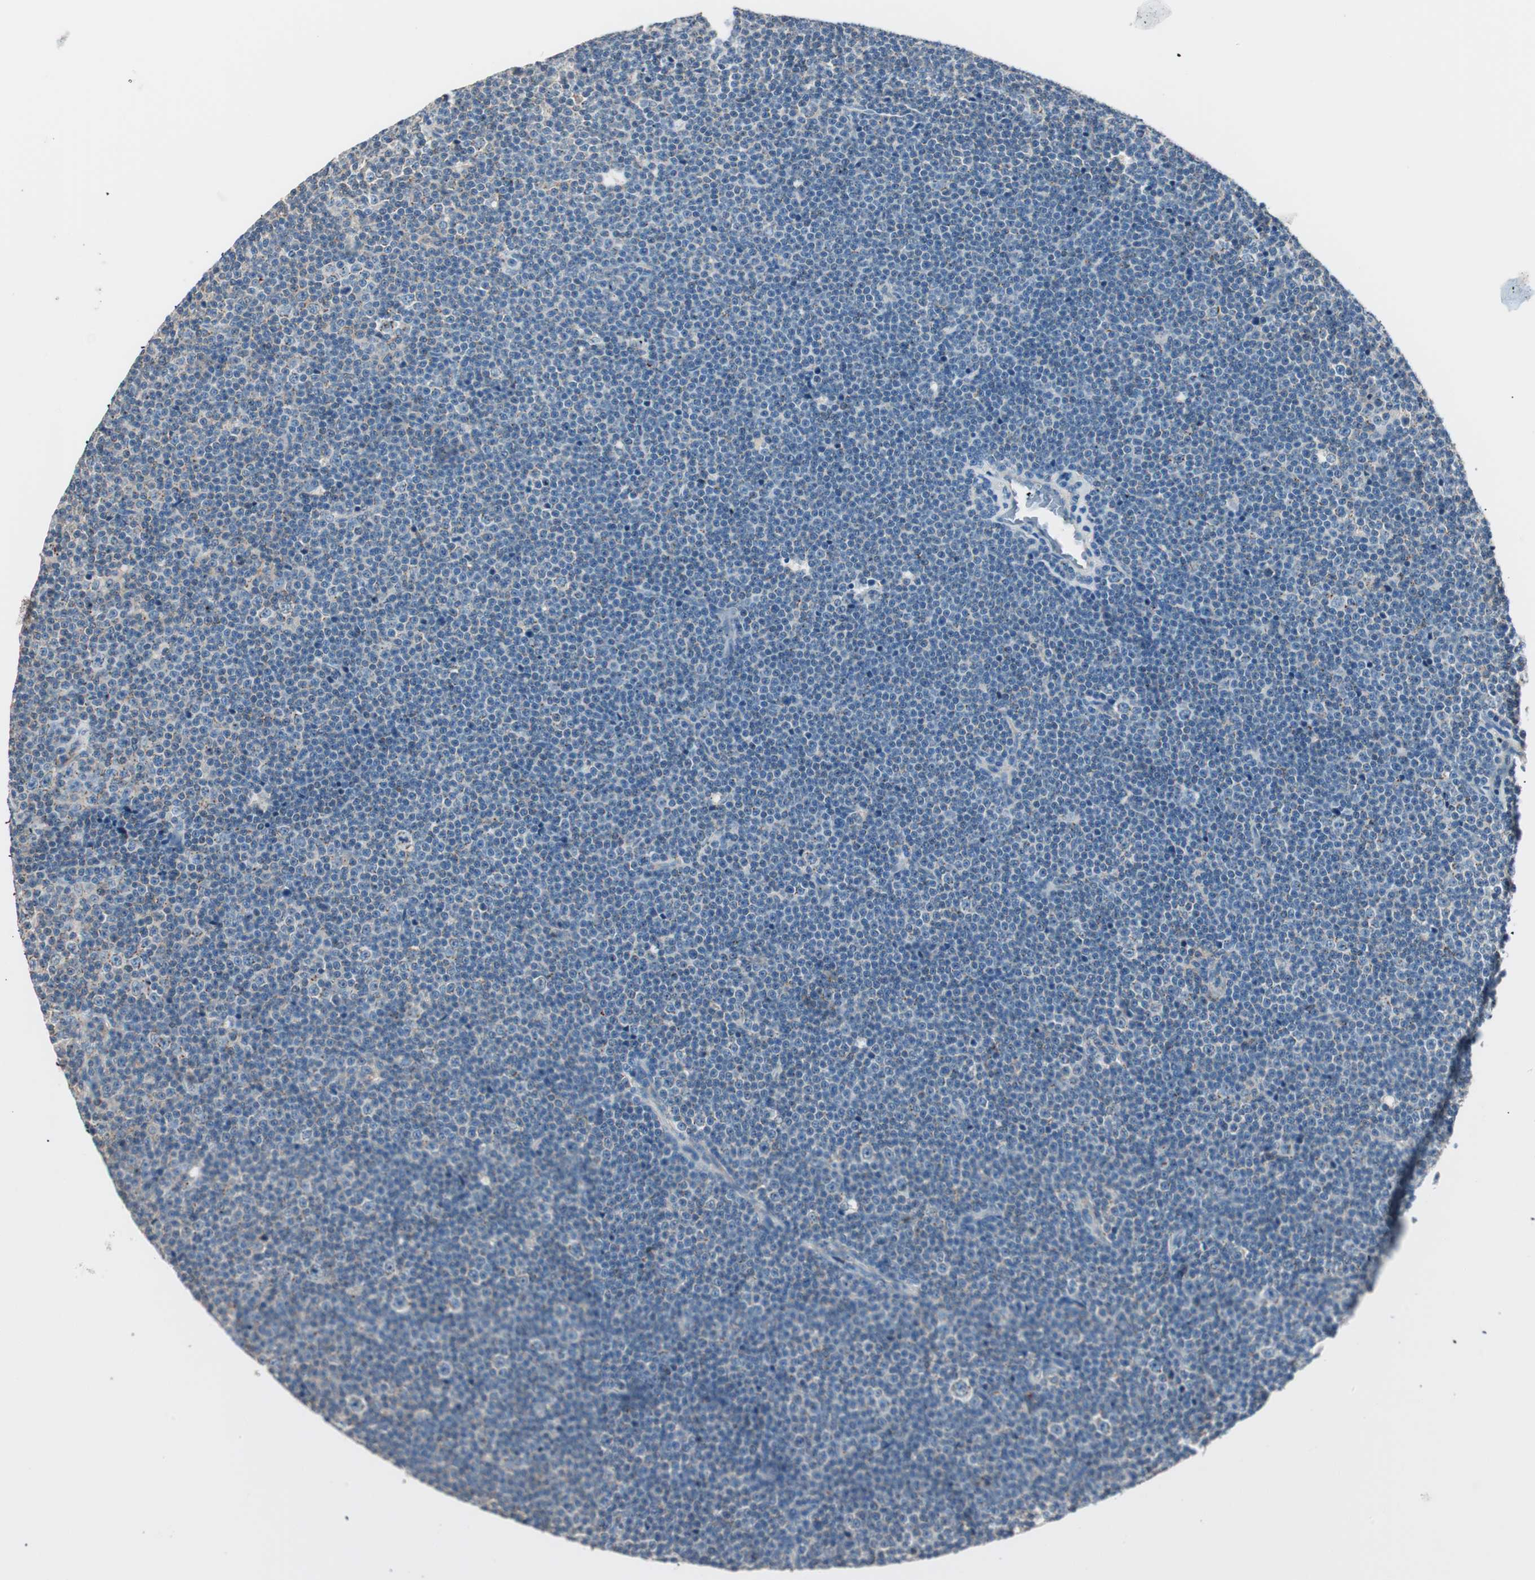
{"staining": {"intensity": "moderate", "quantity": "<25%", "location": "cytoplasmic/membranous"}, "tissue": "lymphoma", "cell_type": "Tumor cells", "image_type": "cancer", "snomed": [{"axis": "morphology", "description": "Malignant lymphoma, non-Hodgkin's type, Low grade"}, {"axis": "topography", "description": "Lymph node"}], "caption": "Brown immunohistochemical staining in human low-grade malignant lymphoma, non-Hodgkin's type reveals moderate cytoplasmic/membranous expression in approximately <25% of tumor cells. Using DAB (brown) and hematoxylin (blue) stains, captured at high magnification using brightfield microscopy.", "gene": "RAD54B", "patient": {"sex": "female", "age": 67}}